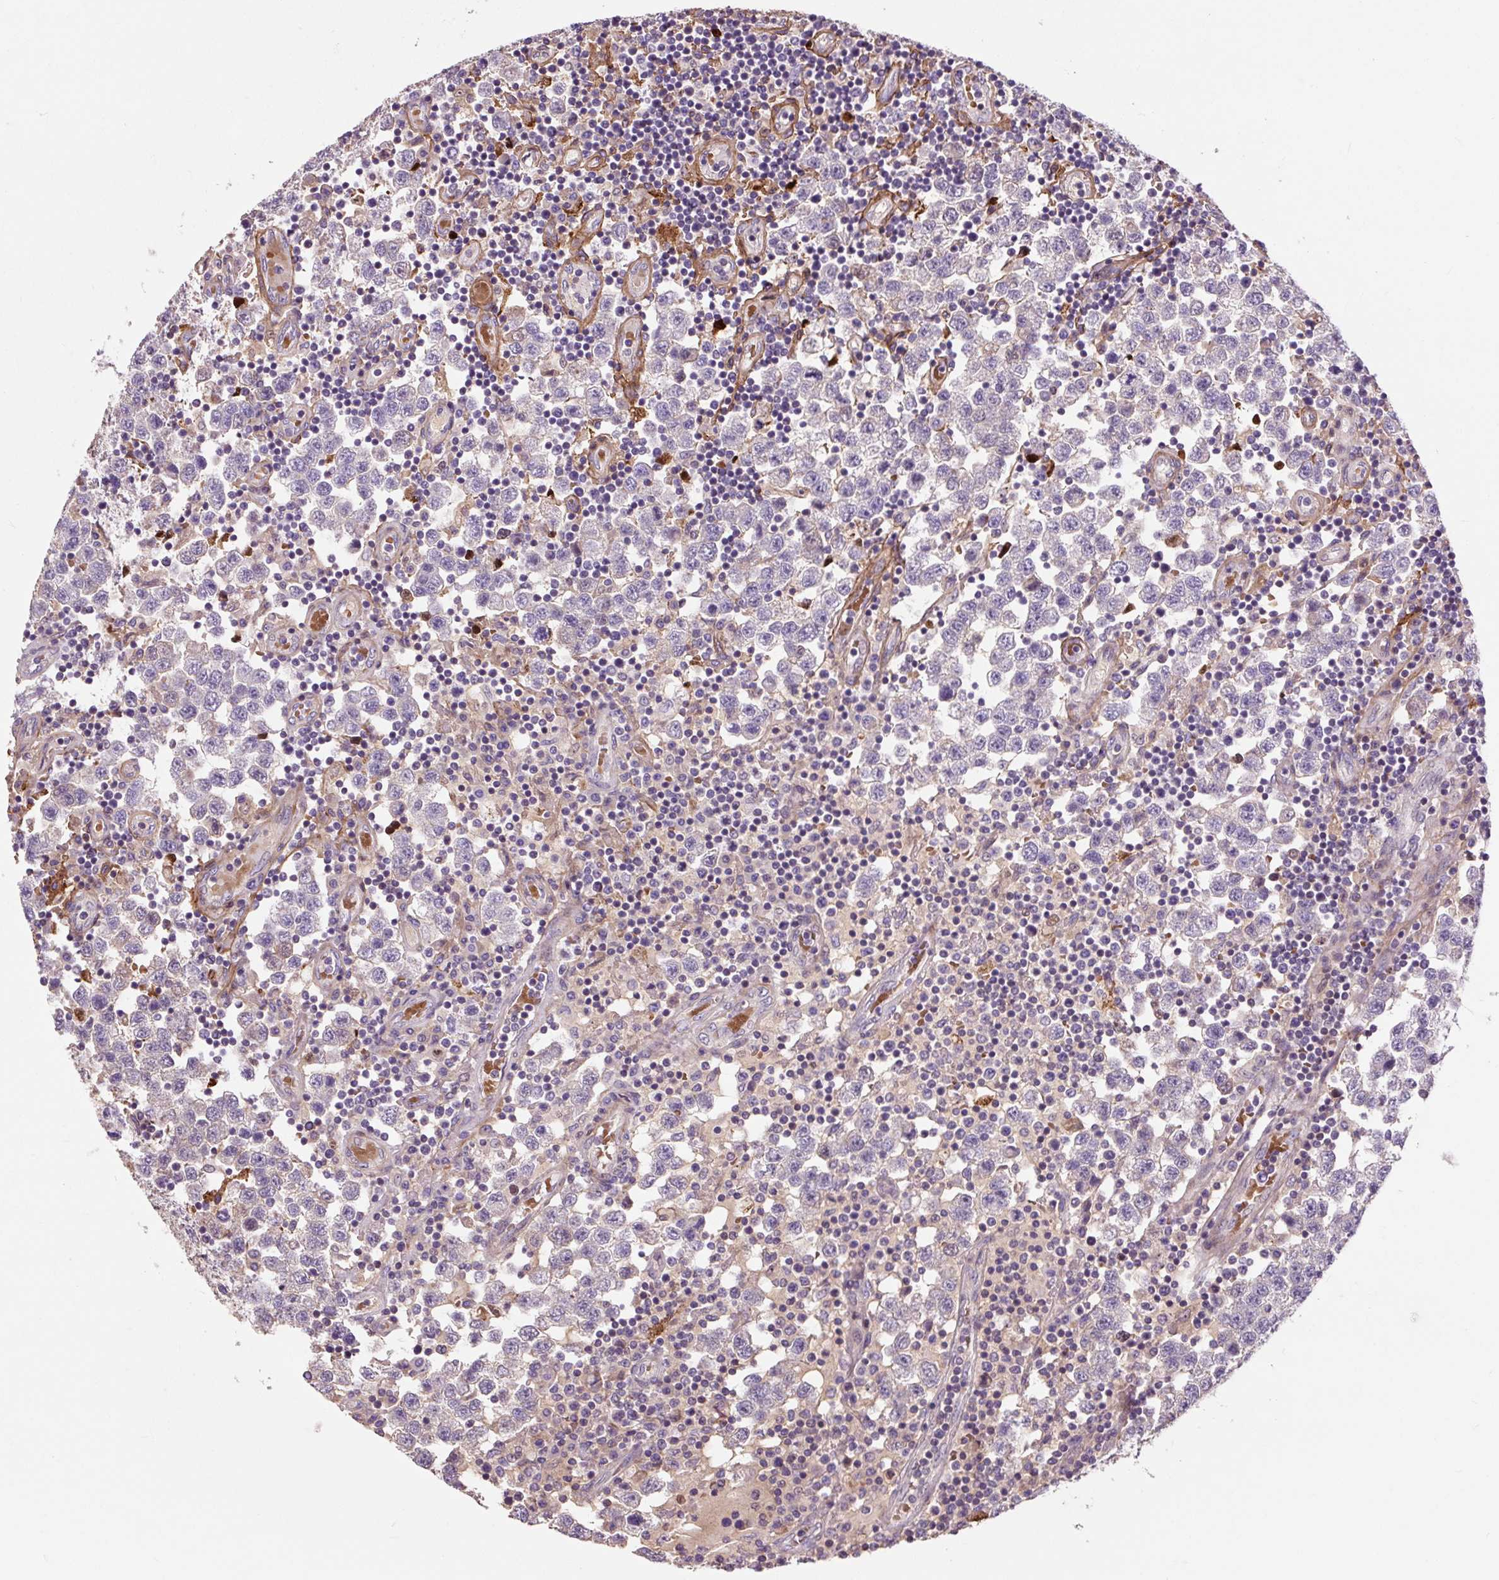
{"staining": {"intensity": "negative", "quantity": "none", "location": "none"}, "tissue": "testis cancer", "cell_type": "Tumor cells", "image_type": "cancer", "snomed": [{"axis": "morphology", "description": "Seminoma, NOS"}, {"axis": "topography", "description": "Testis"}], "caption": "Immunohistochemistry photomicrograph of testis cancer stained for a protein (brown), which displays no expression in tumor cells.", "gene": "PRIMPOL", "patient": {"sex": "male", "age": 34}}